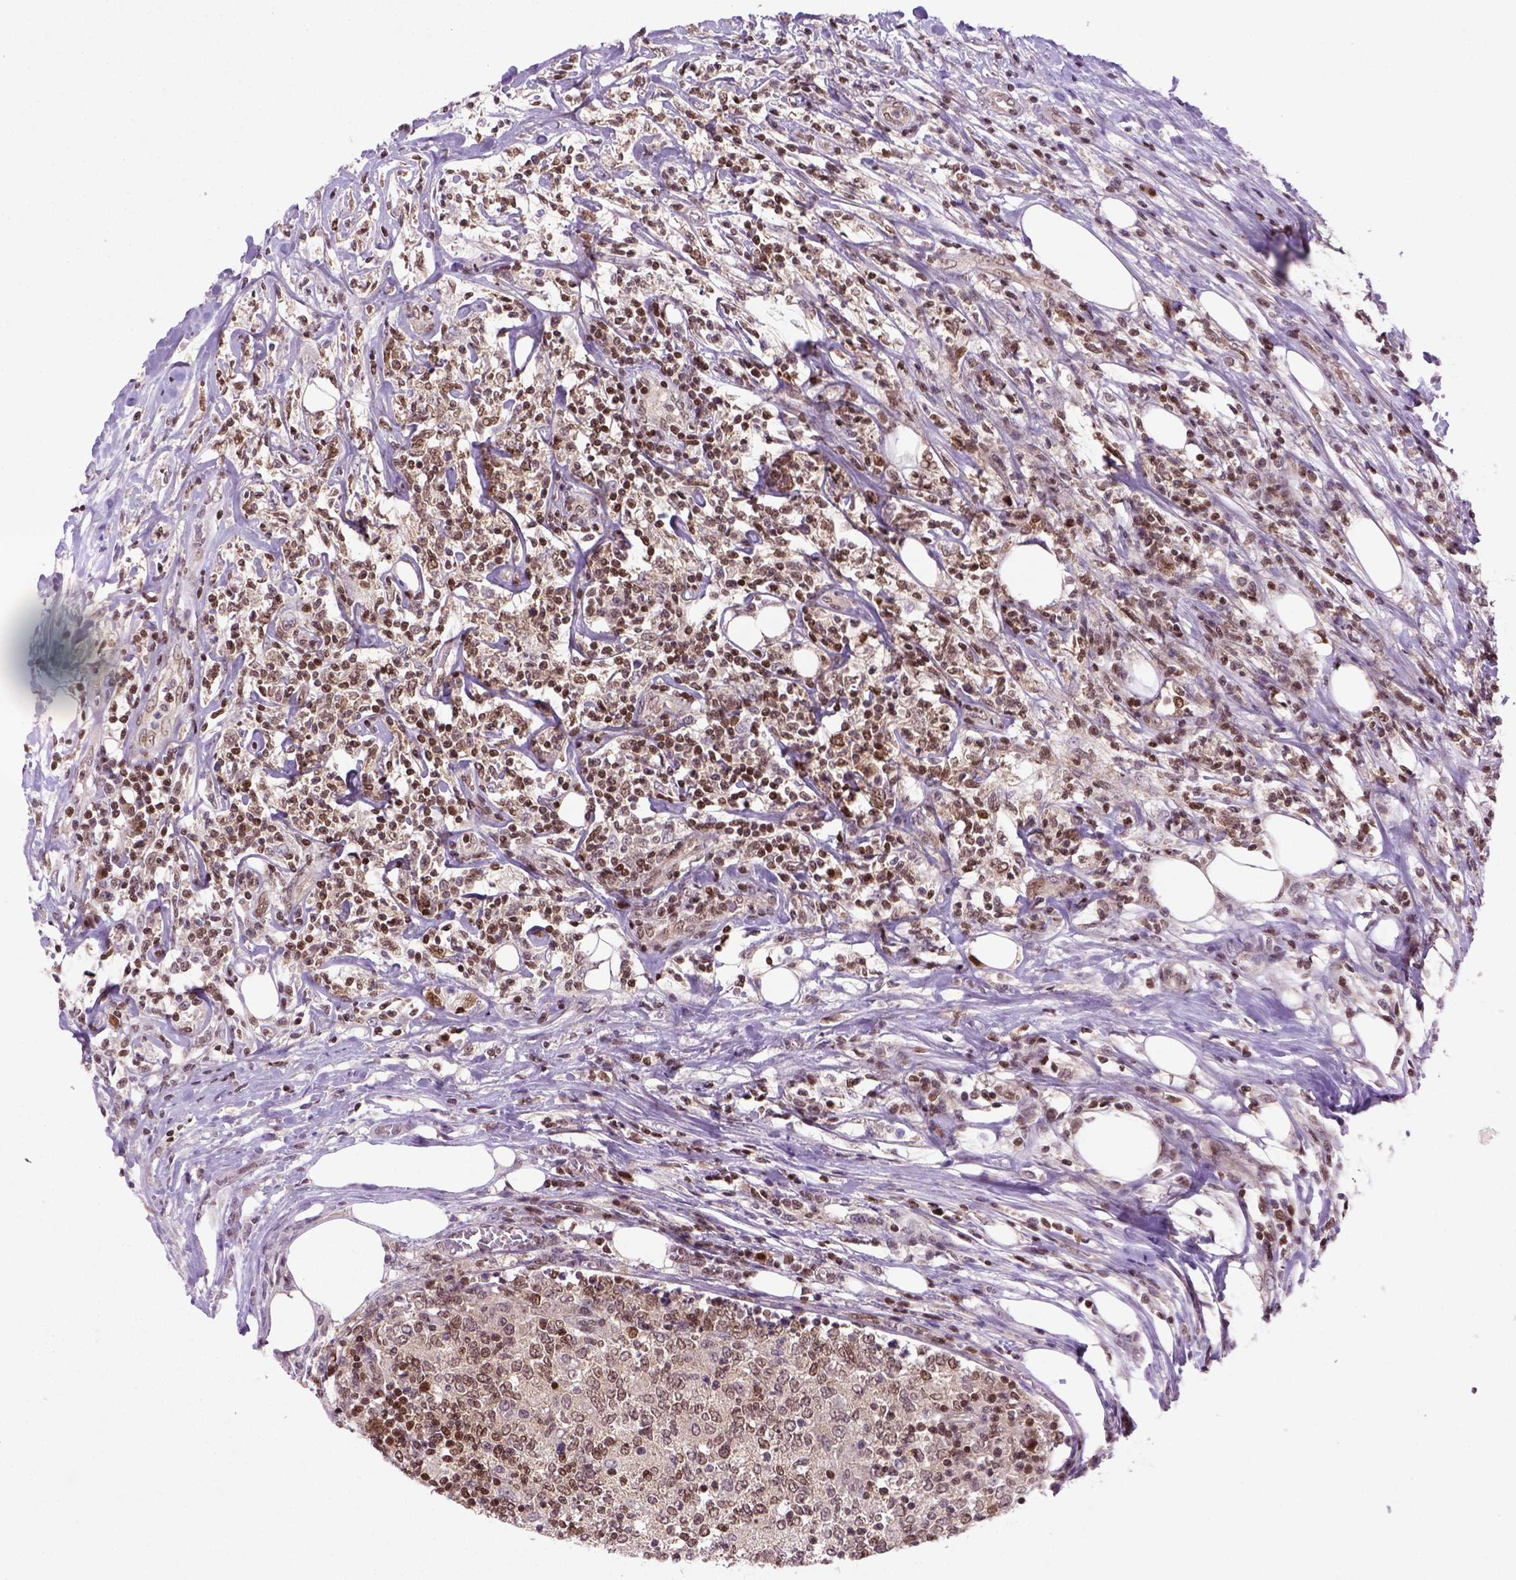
{"staining": {"intensity": "moderate", "quantity": ">75%", "location": "nuclear"}, "tissue": "lymphoma", "cell_type": "Tumor cells", "image_type": "cancer", "snomed": [{"axis": "morphology", "description": "Malignant lymphoma, non-Hodgkin's type, High grade"}, {"axis": "topography", "description": "Lymph node"}], "caption": "Brown immunohistochemical staining in human lymphoma displays moderate nuclear positivity in about >75% of tumor cells.", "gene": "MGMT", "patient": {"sex": "female", "age": 84}}